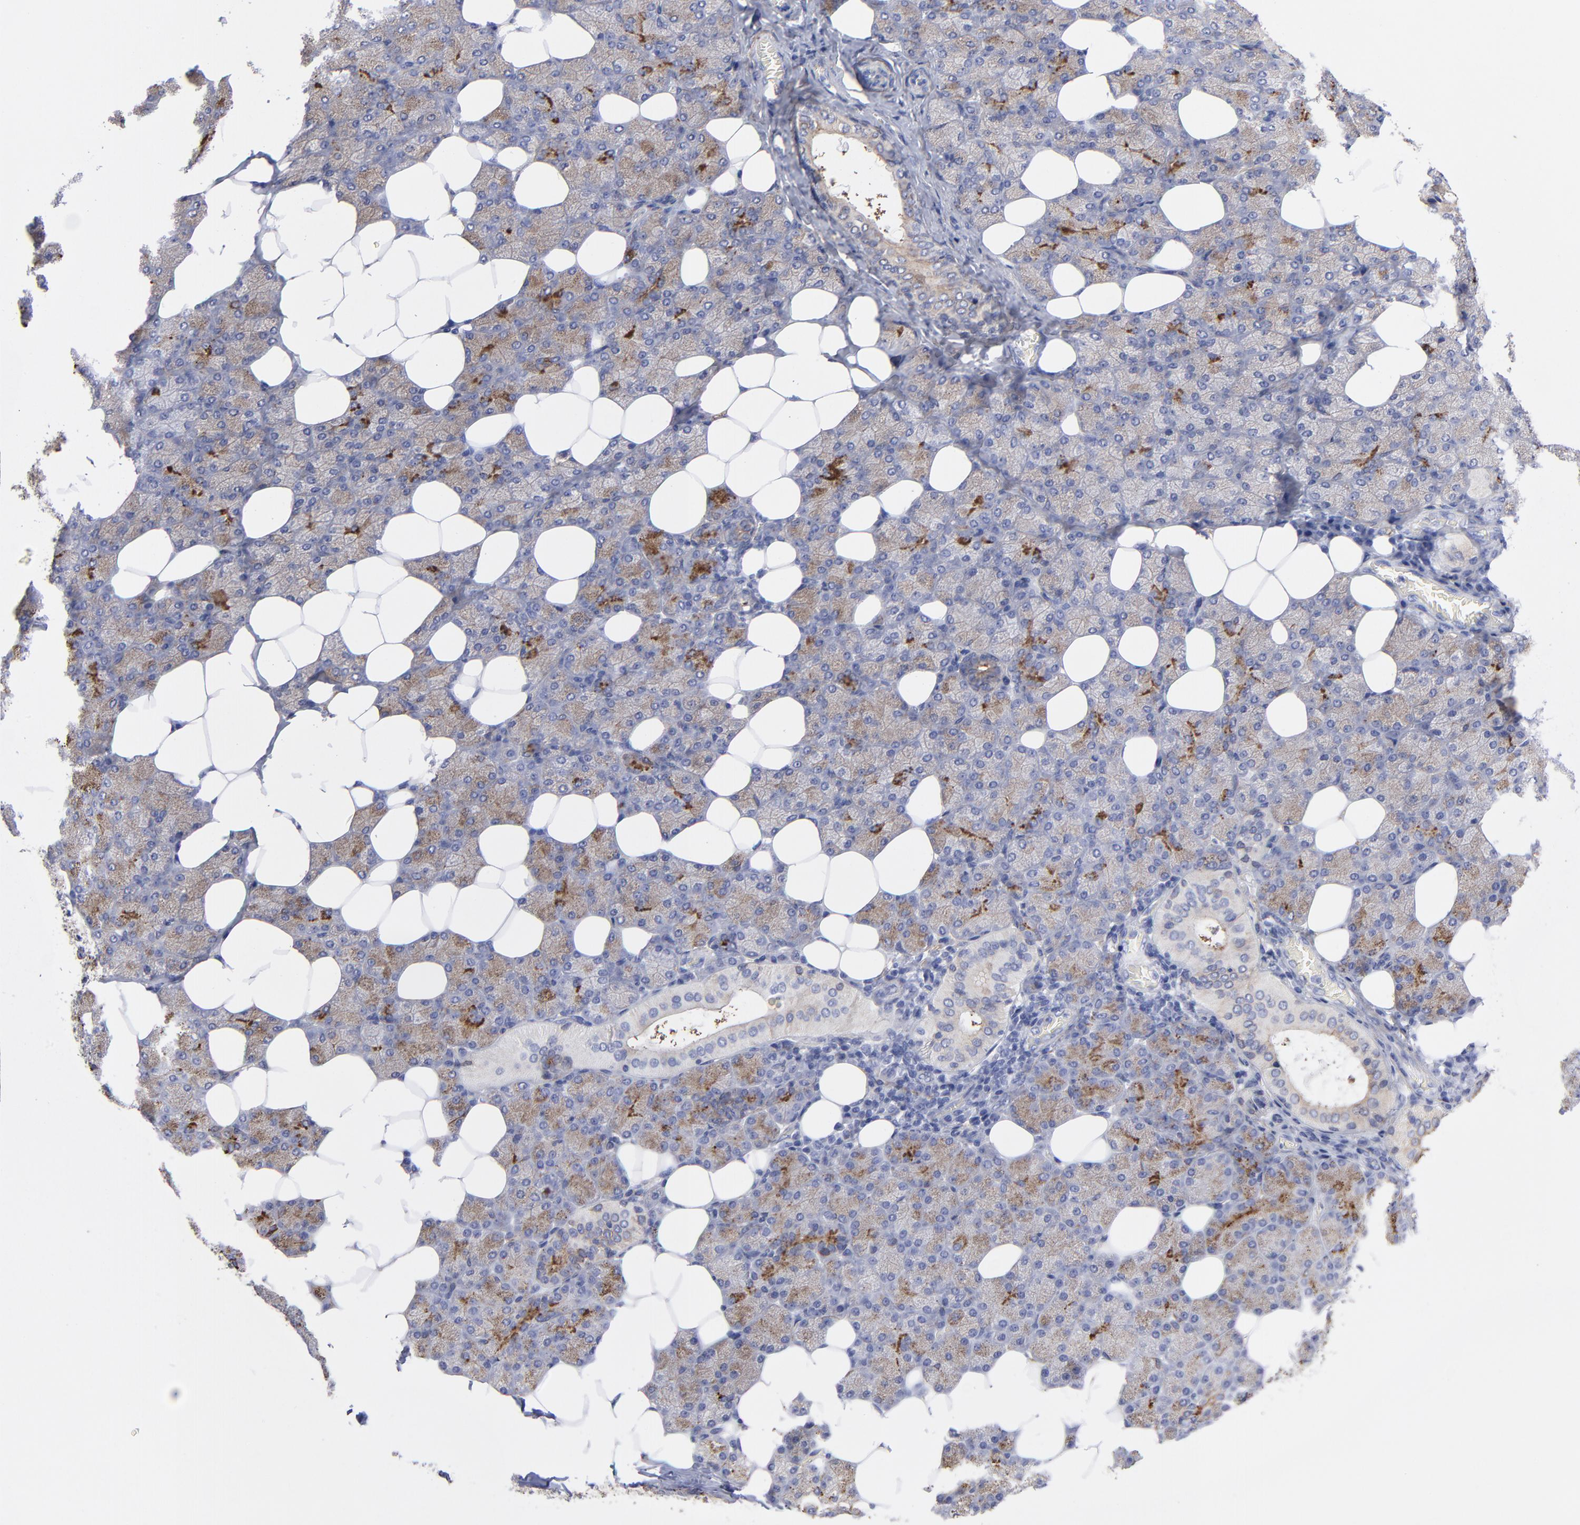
{"staining": {"intensity": "moderate", "quantity": "<25%", "location": "cytoplasmic/membranous"}, "tissue": "salivary gland", "cell_type": "Glandular cells", "image_type": "normal", "snomed": [{"axis": "morphology", "description": "Normal tissue, NOS"}, {"axis": "topography", "description": "Lymph node"}, {"axis": "topography", "description": "Salivary gland"}], "caption": "Glandular cells display low levels of moderate cytoplasmic/membranous positivity in approximately <25% of cells in unremarkable human salivary gland.", "gene": "CILP", "patient": {"sex": "male", "age": 8}}